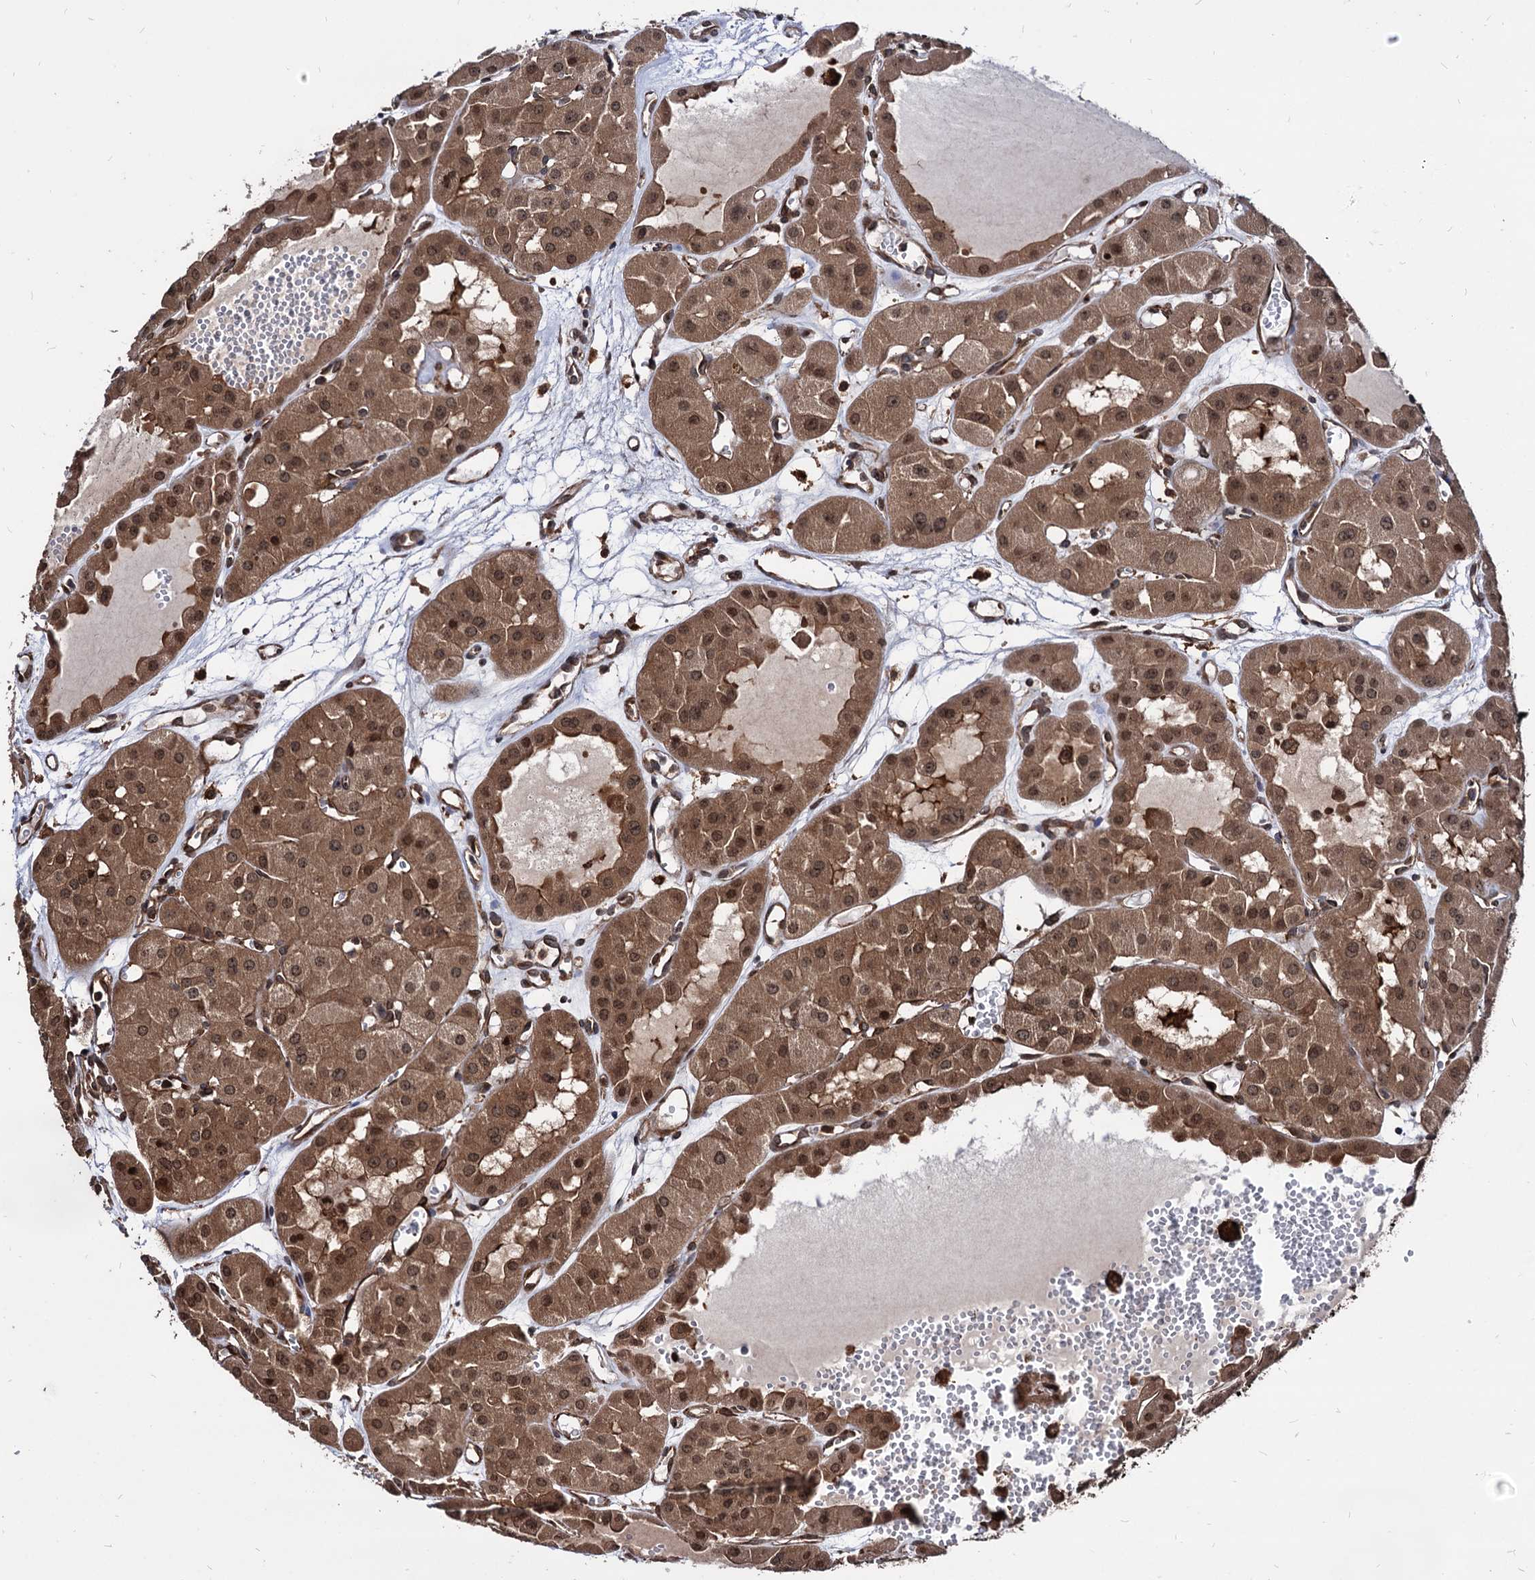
{"staining": {"intensity": "moderate", "quantity": ">75%", "location": "cytoplasmic/membranous,nuclear"}, "tissue": "renal cancer", "cell_type": "Tumor cells", "image_type": "cancer", "snomed": [{"axis": "morphology", "description": "Carcinoma, NOS"}, {"axis": "topography", "description": "Kidney"}], "caption": "Immunohistochemical staining of carcinoma (renal) displays moderate cytoplasmic/membranous and nuclear protein staining in about >75% of tumor cells. (brown staining indicates protein expression, while blue staining denotes nuclei).", "gene": "ANKRD12", "patient": {"sex": "female", "age": 75}}